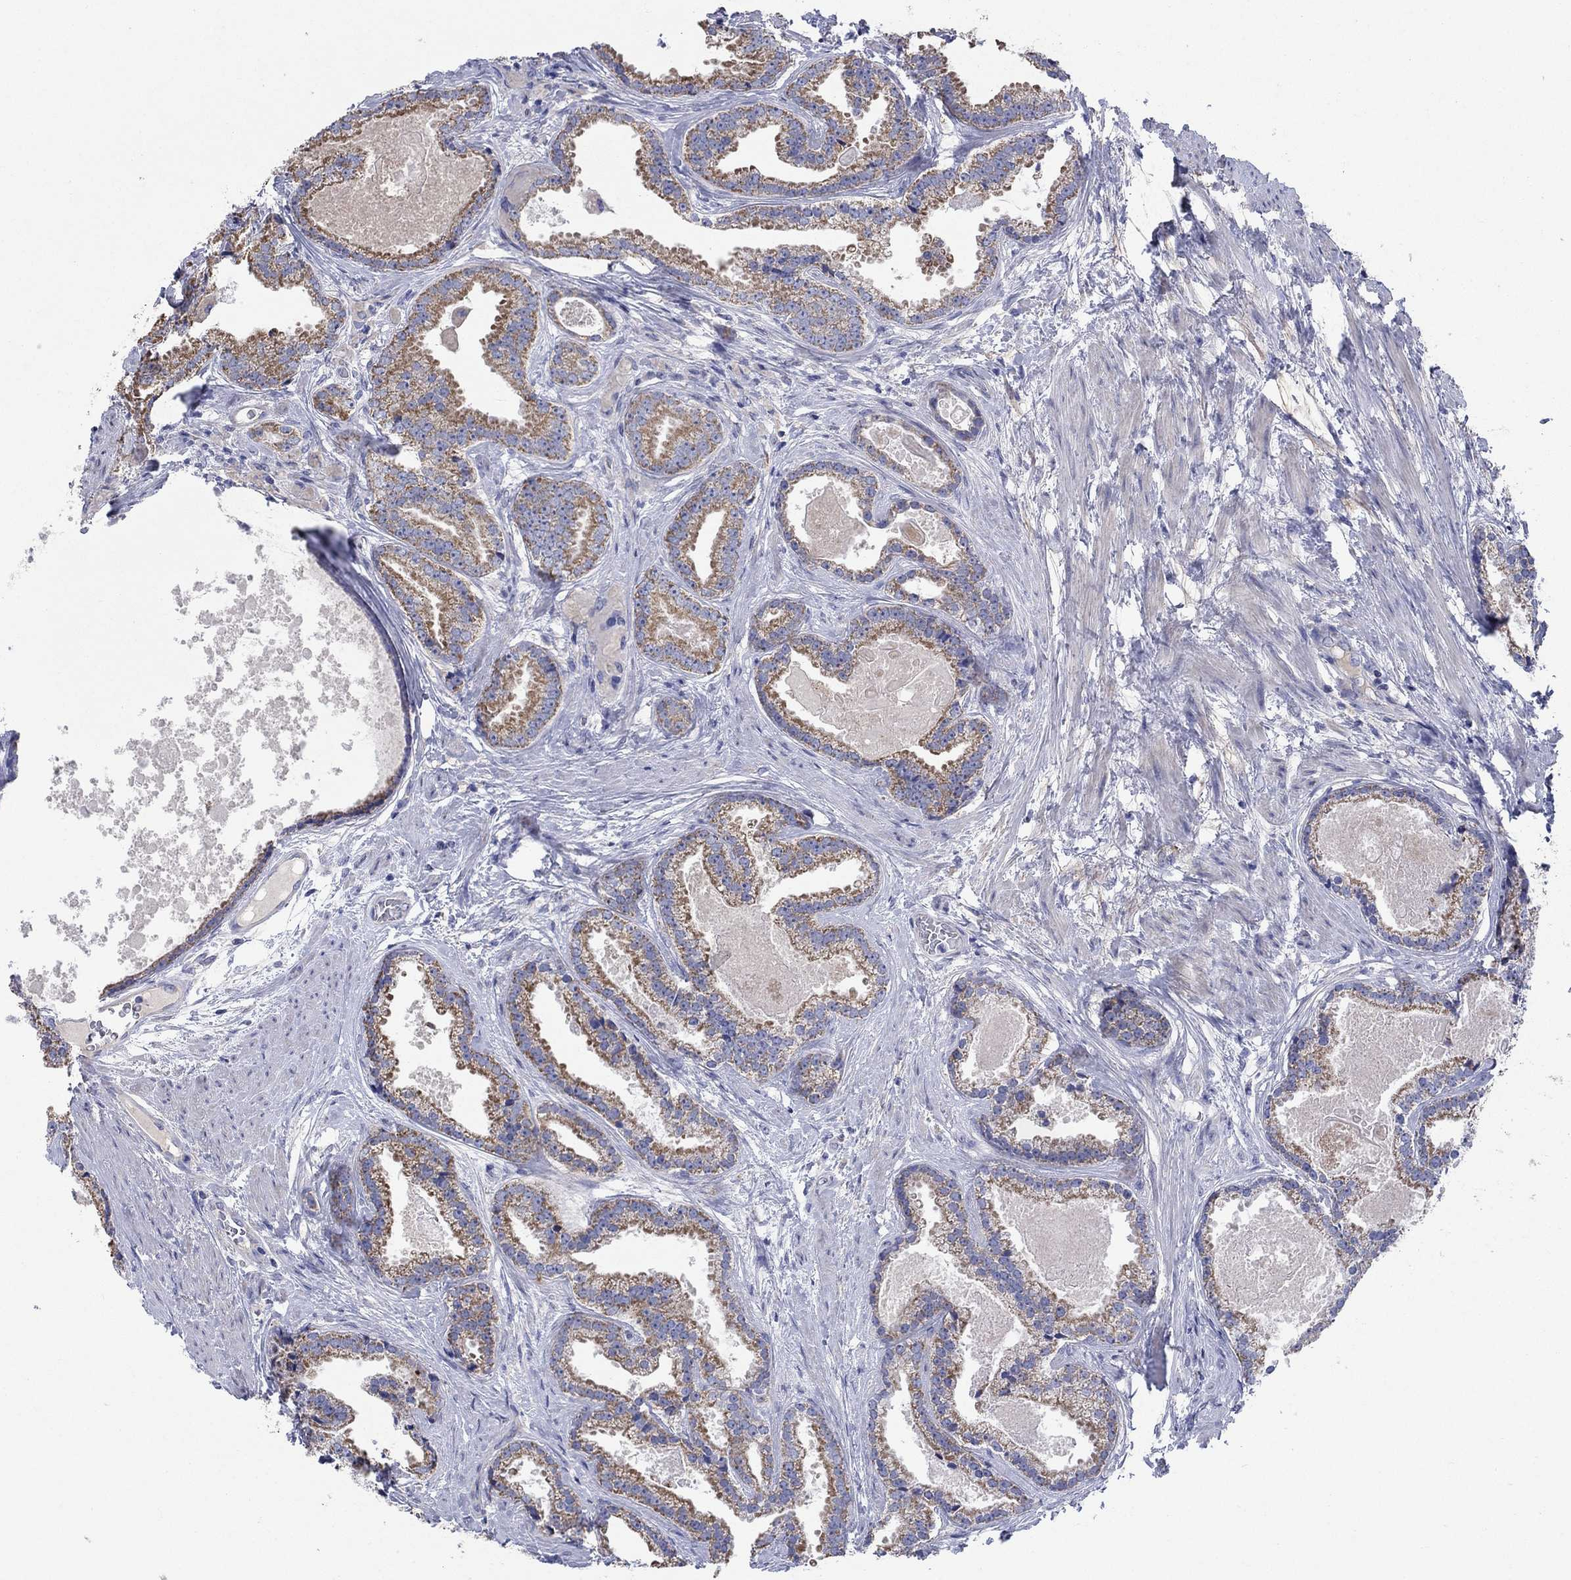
{"staining": {"intensity": "strong", "quantity": ">75%", "location": "cytoplasmic/membranous"}, "tissue": "prostate cancer", "cell_type": "Tumor cells", "image_type": "cancer", "snomed": [{"axis": "morphology", "description": "Adenocarcinoma, NOS"}, {"axis": "morphology", "description": "Adenocarcinoma, High grade"}, {"axis": "topography", "description": "Prostate"}], "caption": "Tumor cells demonstrate high levels of strong cytoplasmic/membranous positivity in approximately >75% of cells in prostate cancer (adenocarcinoma).", "gene": "CLVS1", "patient": {"sex": "male", "age": 64}}